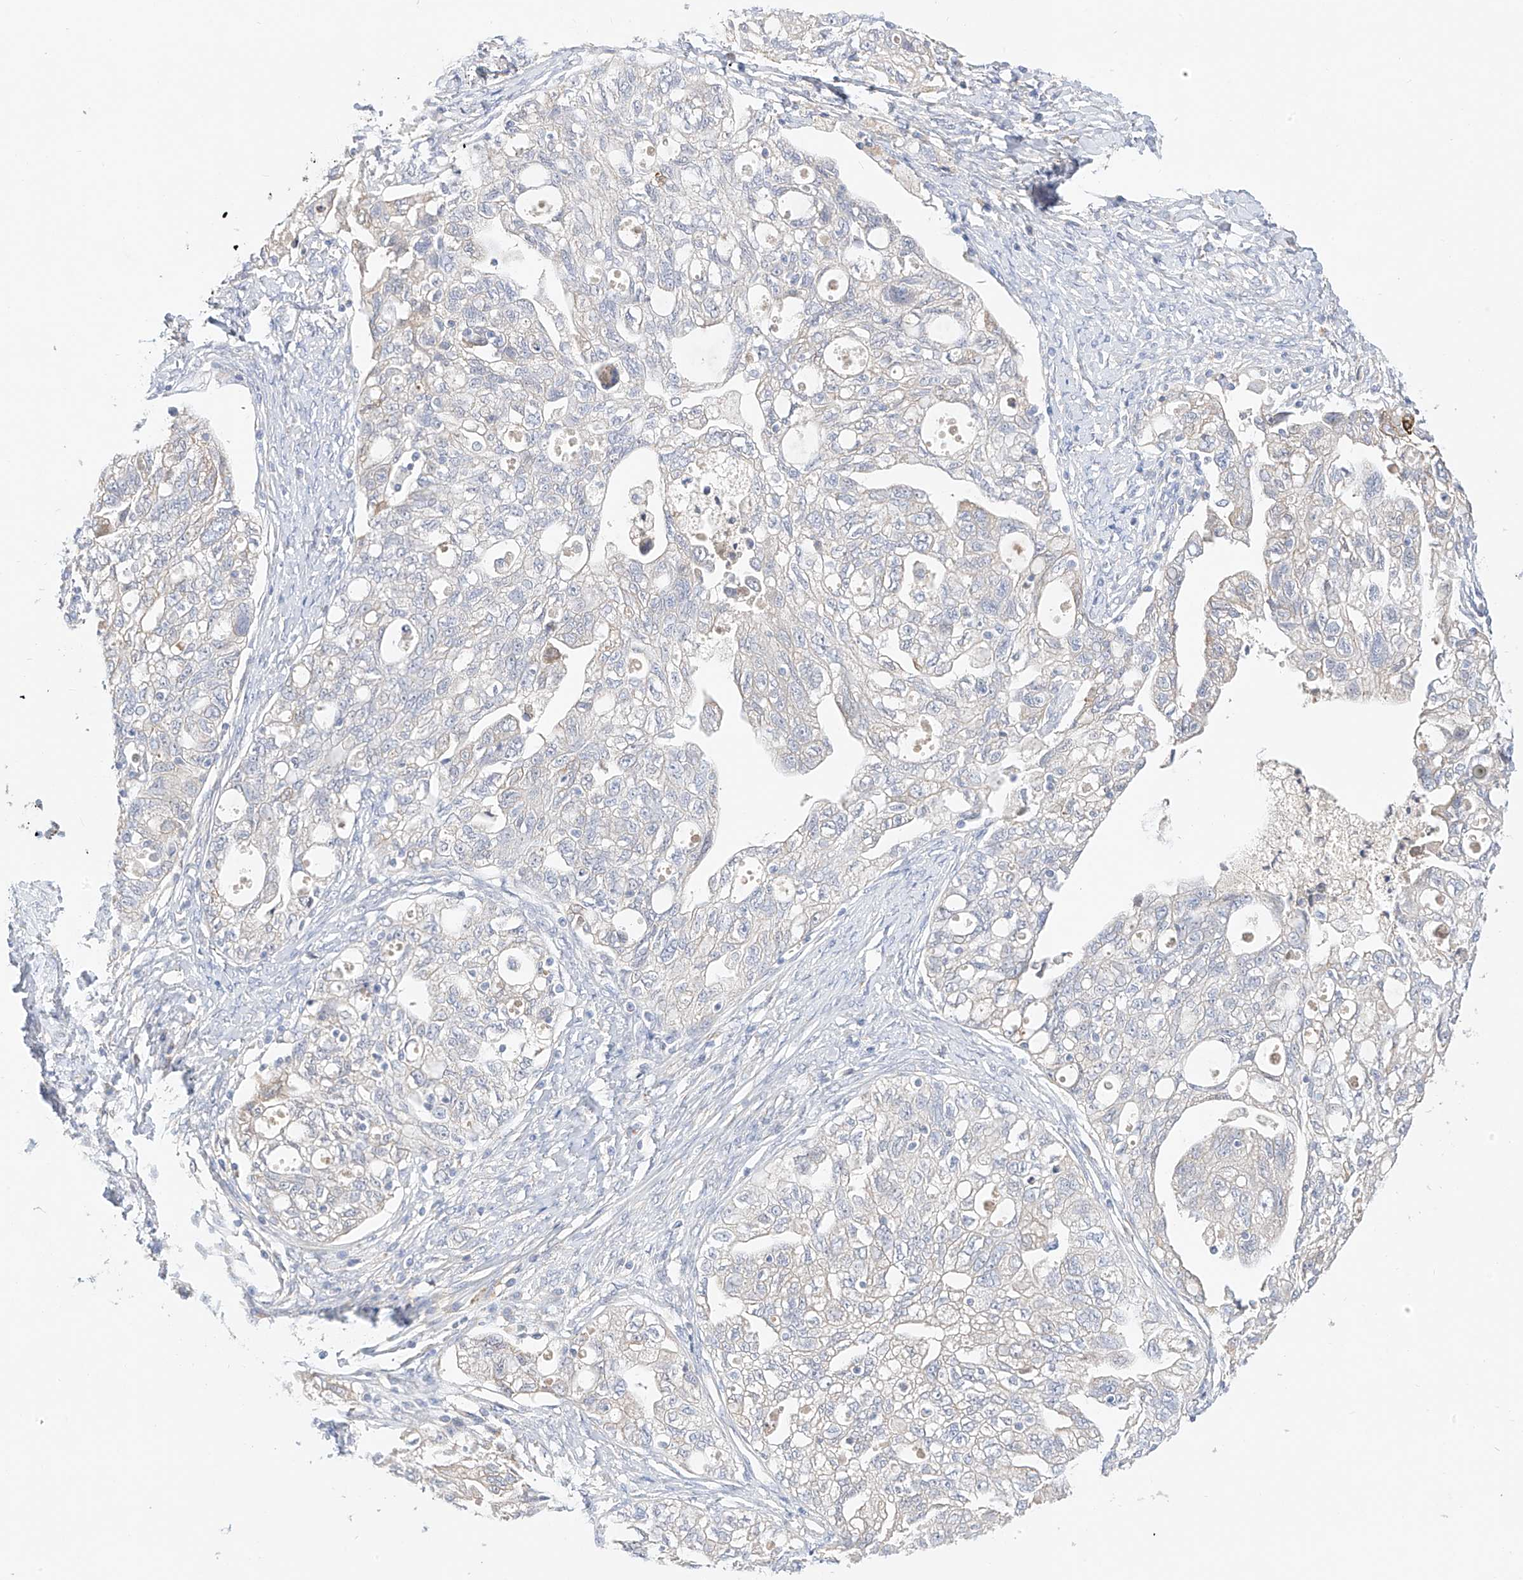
{"staining": {"intensity": "negative", "quantity": "none", "location": "none"}, "tissue": "ovarian cancer", "cell_type": "Tumor cells", "image_type": "cancer", "snomed": [{"axis": "morphology", "description": "Carcinoma, NOS"}, {"axis": "morphology", "description": "Cystadenocarcinoma, serous, NOS"}, {"axis": "topography", "description": "Ovary"}], "caption": "The IHC histopathology image has no significant expression in tumor cells of ovarian cancer (carcinoma) tissue.", "gene": "RASA2", "patient": {"sex": "female", "age": 69}}